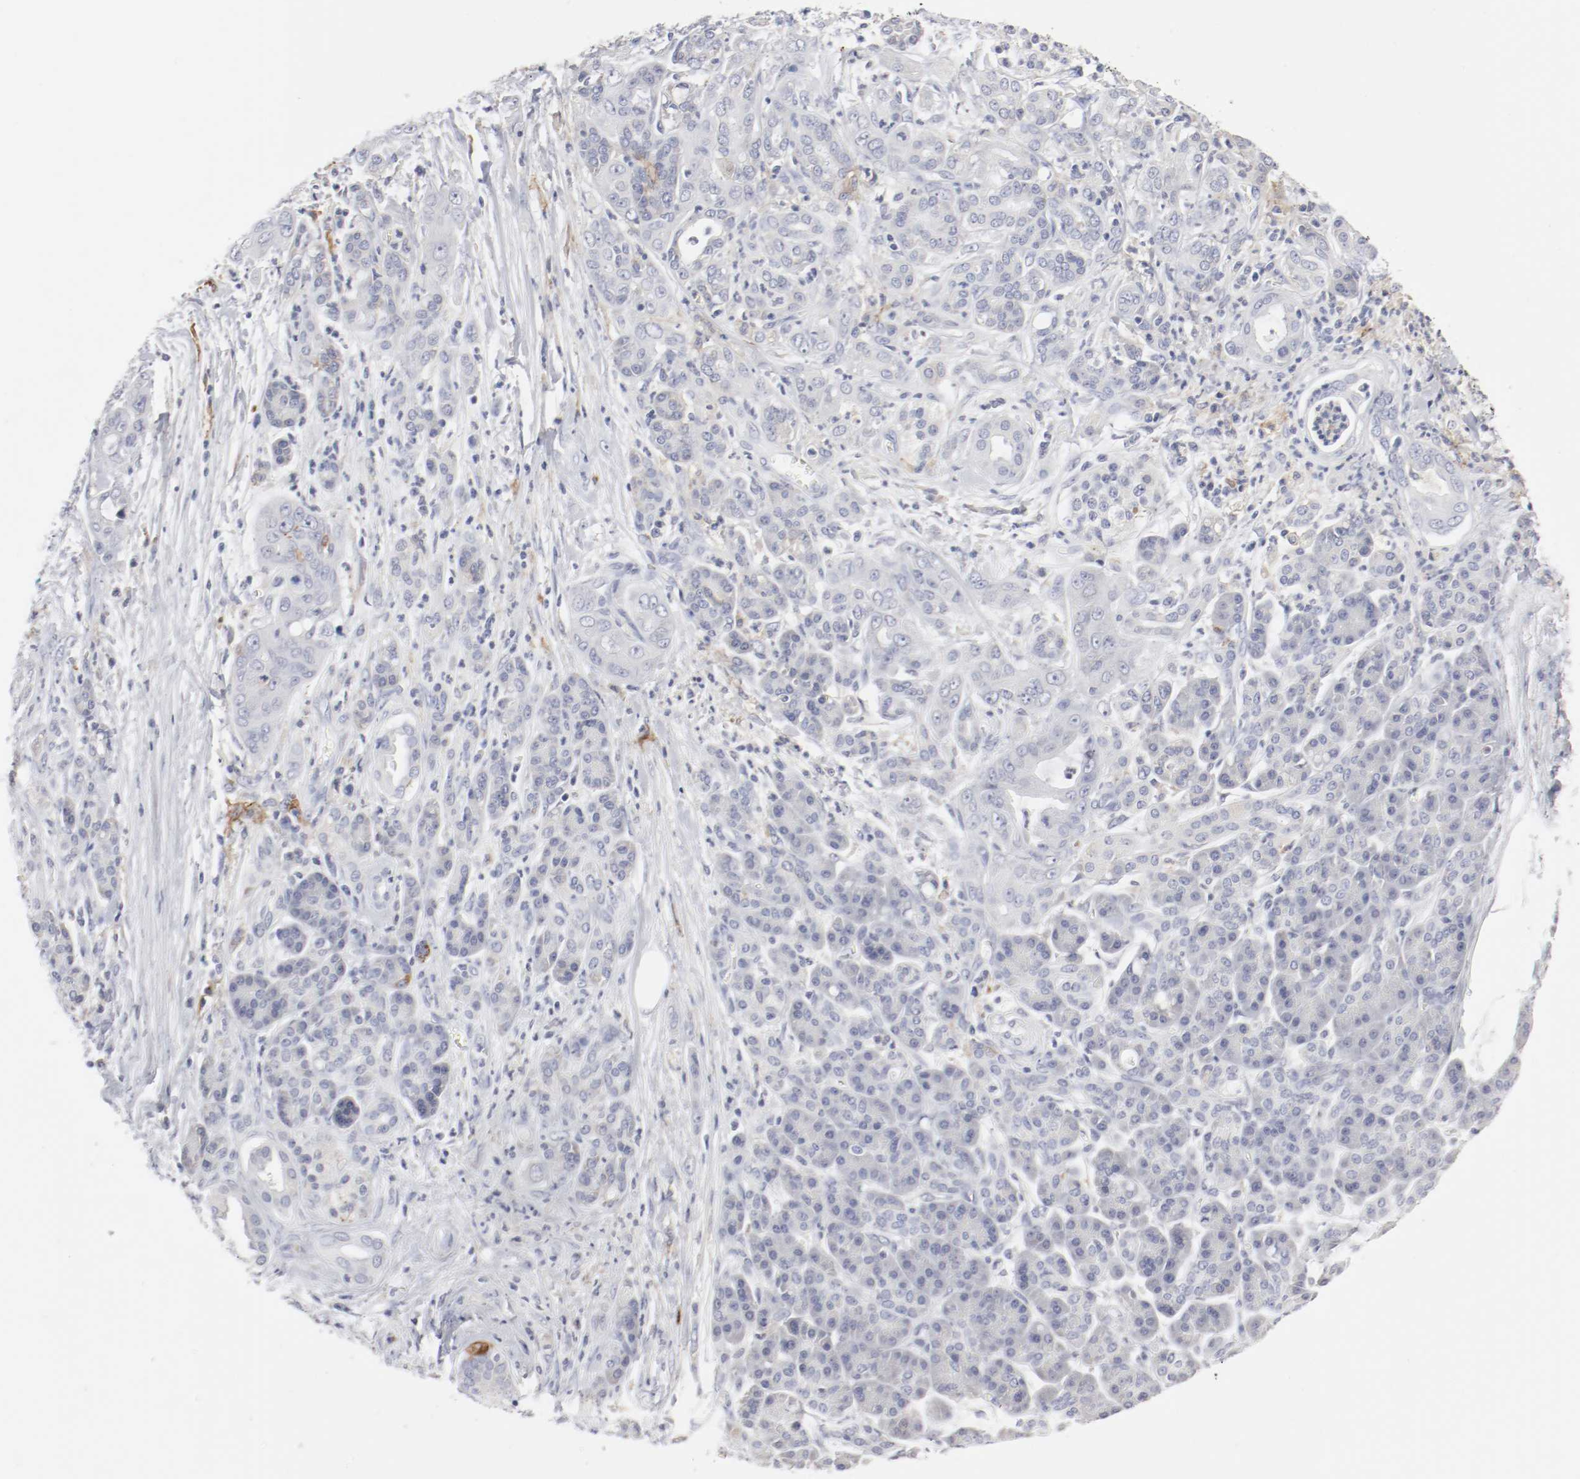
{"staining": {"intensity": "moderate", "quantity": "<25%", "location": "cytoplasmic/membranous"}, "tissue": "pancreatic cancer", "cell_type": "Tumor cells", "image_type": "cancer", "snomed": [{"axis": "morphology", "description": "Adenocarcinoma, NOS"}, {"axis": "topography", "description": "Pancreas"}], "caption": "Human pancreatic cancer (adenocarcinoma) stained with a brown dye reveals moderate cytoplasmic/membranous positive positivity in approximately <25% of tumor cells.", "gene": "ITGAX", "patient": {"sex": "male", "age": 59}}